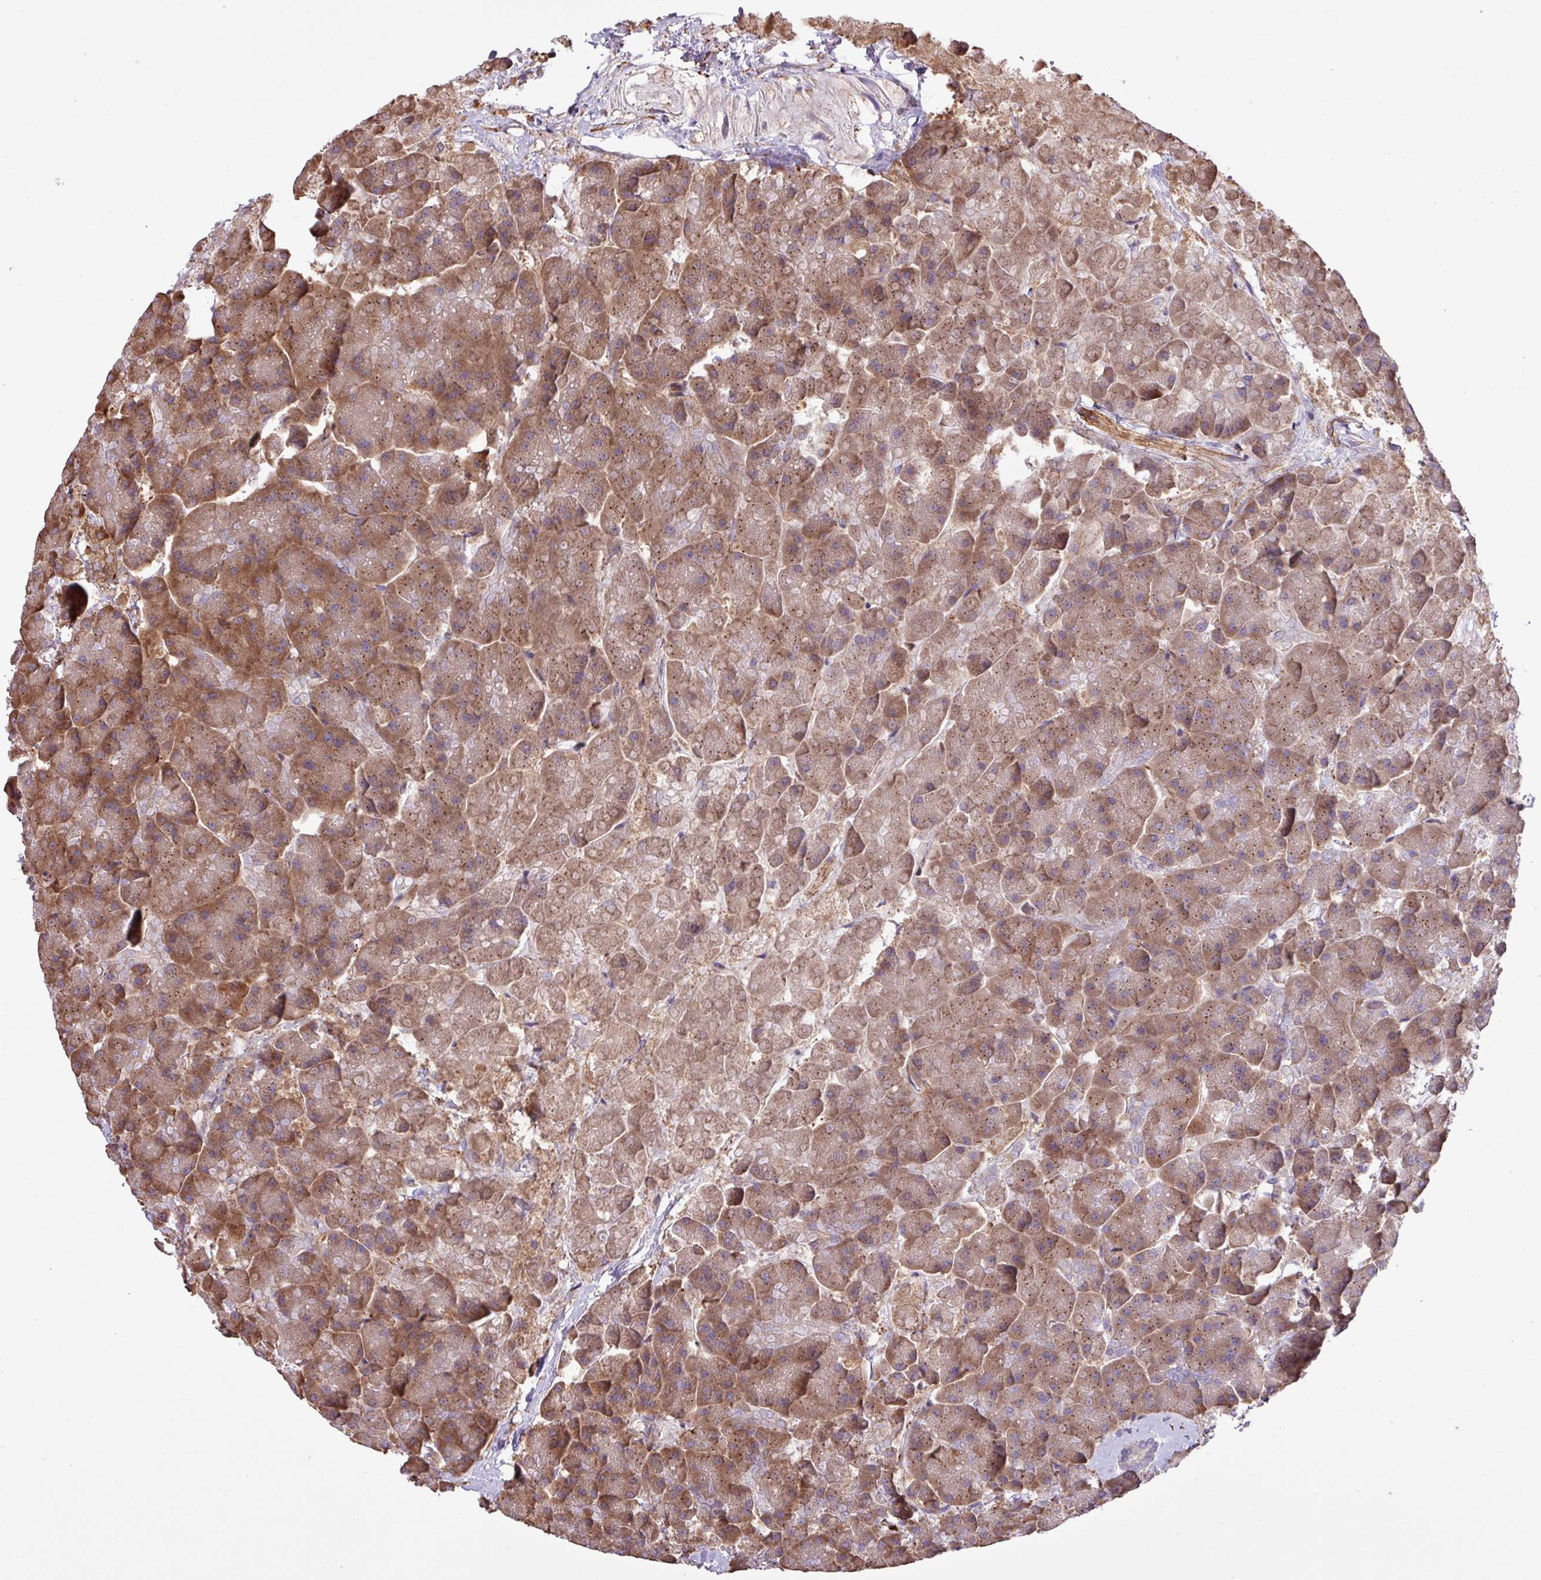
{"staining": {"intensity": "moderate", "quantity": ">75%", "location": "cytoplasmic/membranous"}, "tissue": "pancreas", "cell_type": "Exocrine glandular cells", "image_type": "normal", "snomed": [{"axis": "morphology", "description": "Normal tissue, NOS"}, {"axis": "topography", "description": "Pancreas"}, {"axis": "topography", "description": "Peripheral nerve tissue"}], "caption": "Immunohistochemical staining of unremarkable pancreas reveals medium levels of moderate cytoplasmic/membranous positivity in about >75% of exocrine glandular cells.", "gene": "MEGF6", "patient": {"sex": "male", "age": 54}}